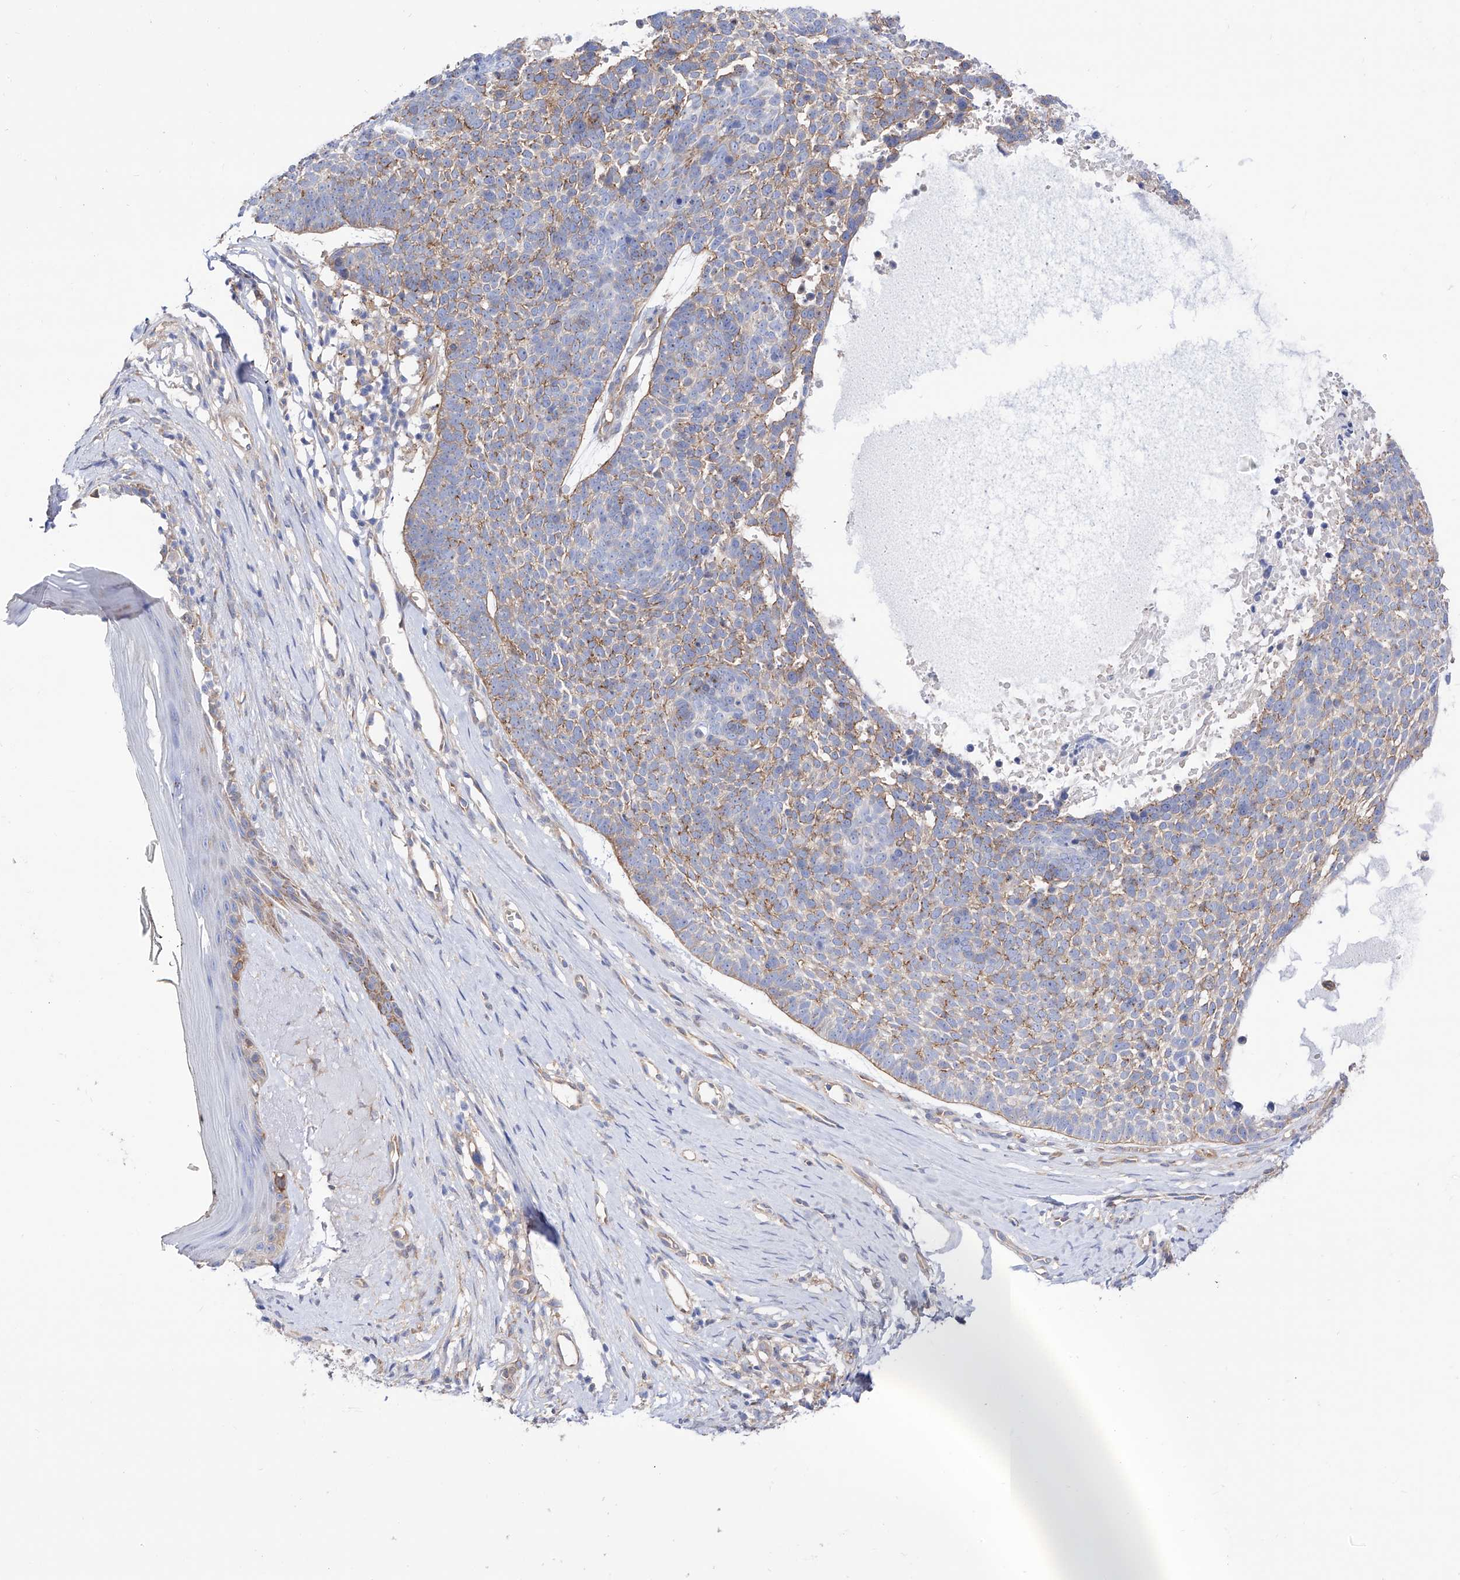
{"staining": {"intensity": "weak", "quantity": "25%-75%", "location": "cytoplasmic/membranous"}, "tissue": "skin cancer", "cell_type": "Tumor cells", "image_type": "cancer", "snomed": [{"axis": "morphology", "description": "Basal cell carcinoma"}, {"axis": "topography", "description": "Skin"}], "caption": "Basal cell carcinoma (skin) stained with DAB (3,3'-diaminobenzidine) immunohistochemistry (IHC) exhibits low levels of weak cytoplasmic/membranous expression in about 25%-75% of tumor cells.", "gene": "ZNF653", "patient": {"sex": "female", "age": 81}}